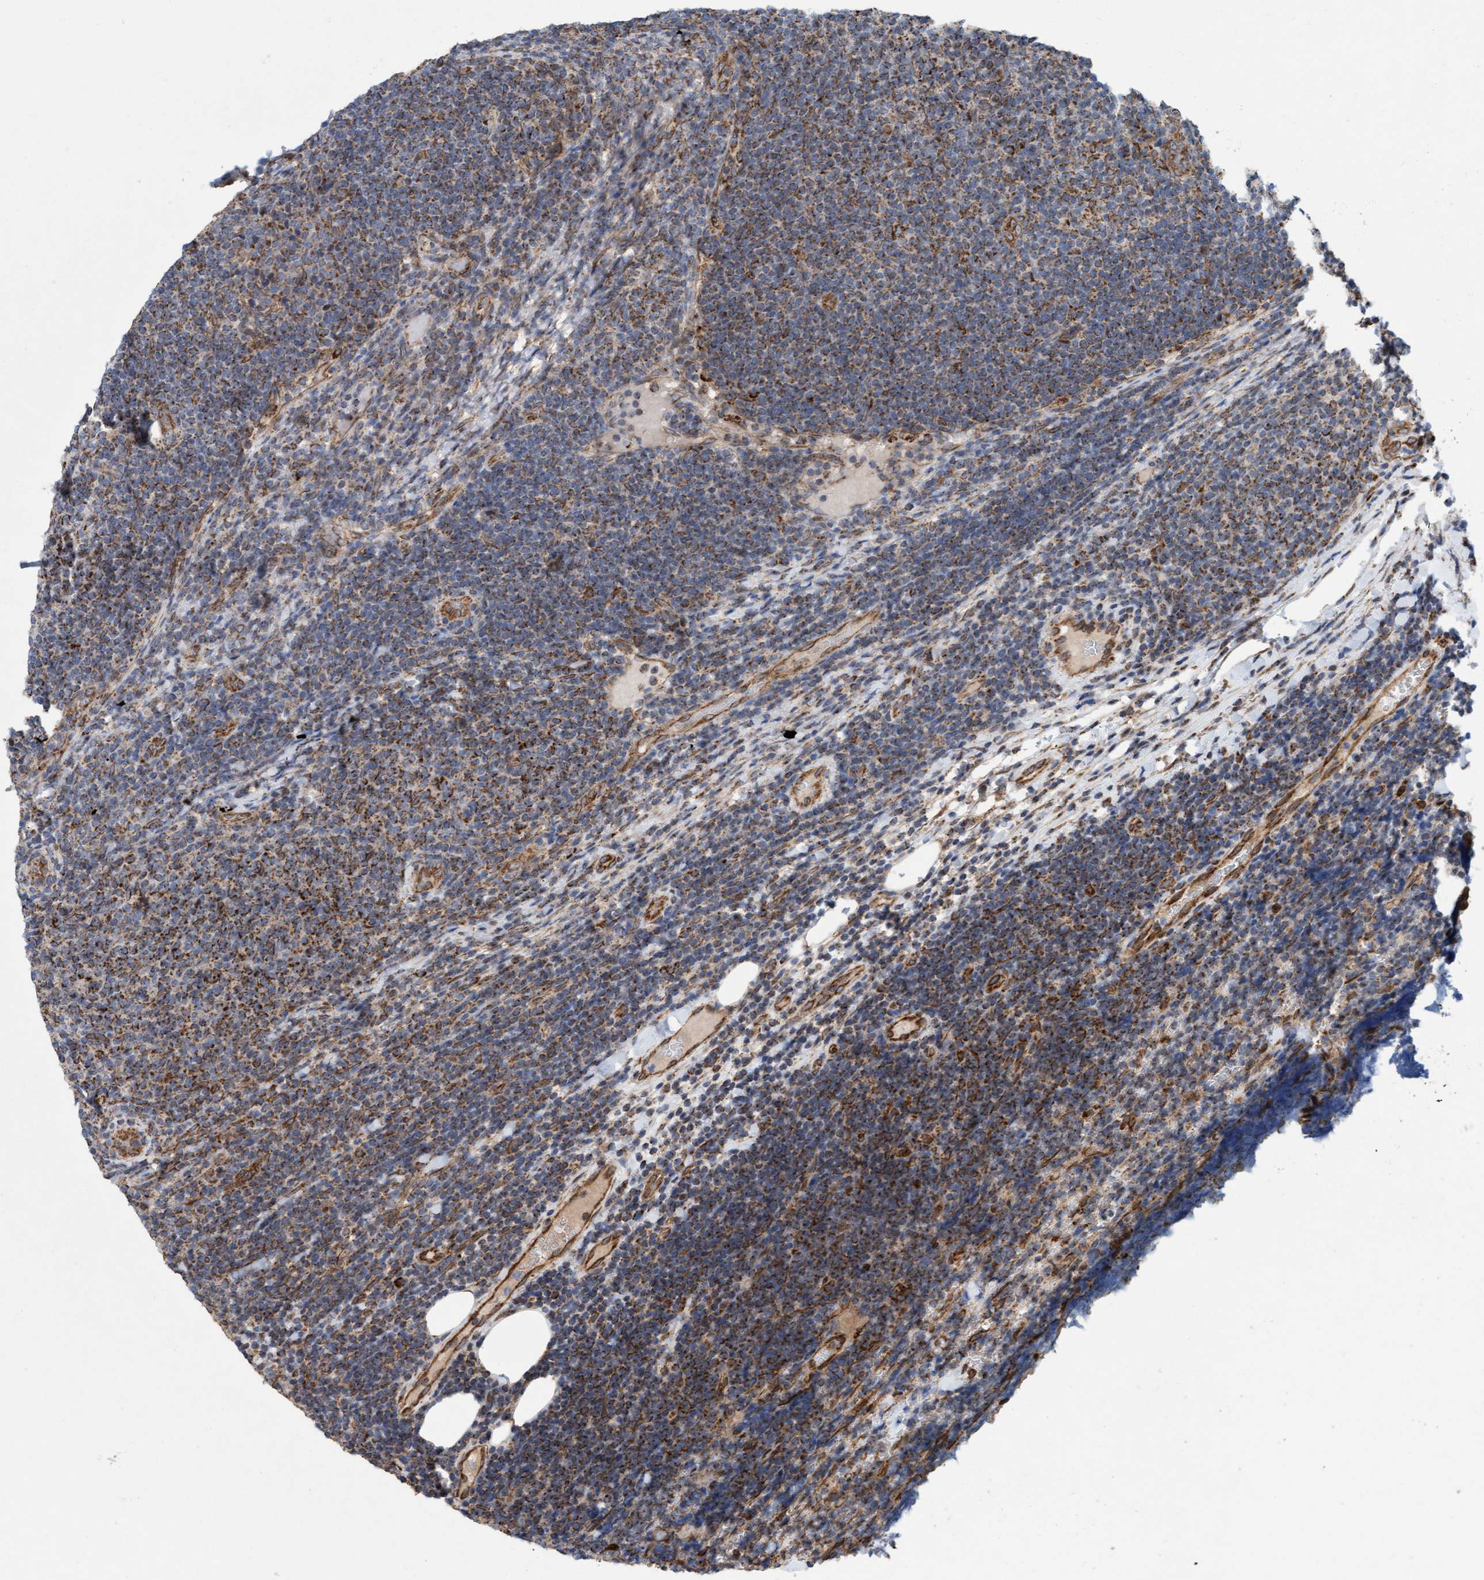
{"staining": {"intensity": "moderate", "quantity": "25%-75%", "location": "cytoplasmic/membranous"}, "tissue": "lymphoma", "cell_type": "Tumor cells", "image_type": "cancer", "snomed": [{"axis": "morphology", "description": "Malignant lymphoma, non-Hodgkin's type, Low grade"}, {"axis": "topography", "description": "Lymph node"}], "caption": "Immunohistochemical staining of human lymphoma displays moderate cytoplasmic/membranous protein expression in about 25%-75% of tumor cells.", "gene": "MRPS23", "patient": {"sex": "male", "age": 66}}